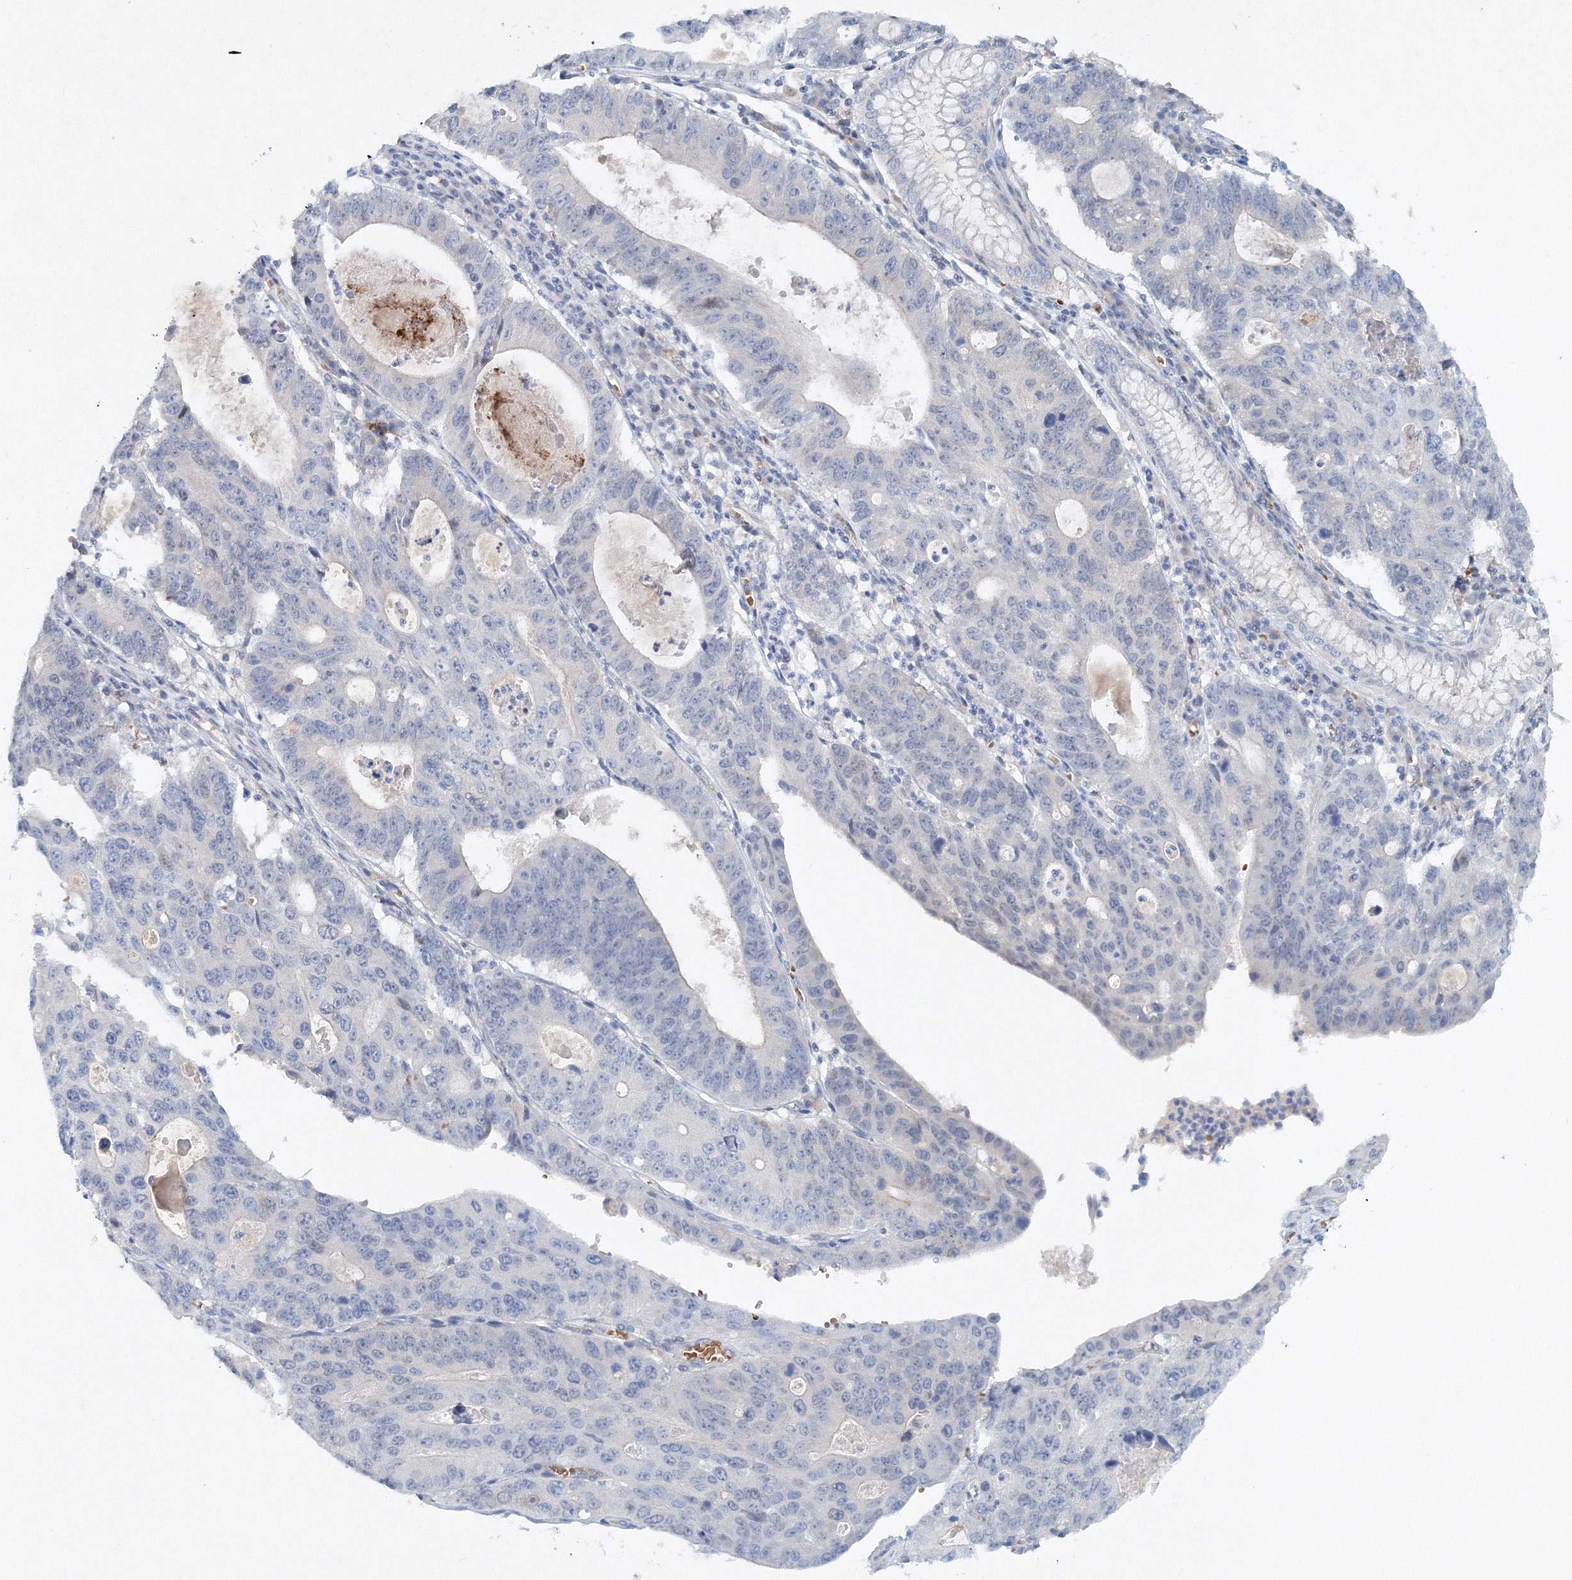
{"staining": {"intensity": "negative", "quantity": "none", "location": "none"}, "tissue": "stomach cancer", "cell_type": "Tumor cells", "image_type": "cancer", "snomed": [{"axis": "morphology", "description": "Adenocarcinoma, NOS"}, {"axis": "topography", "description": "Stomach"}], "caption": "Histopathology image shows no protein positivity in tumor cells of stomach adenocarcinoma tissue.", "gene": "SH3BP5", "patient": {"sex": "male", "age": 59}}